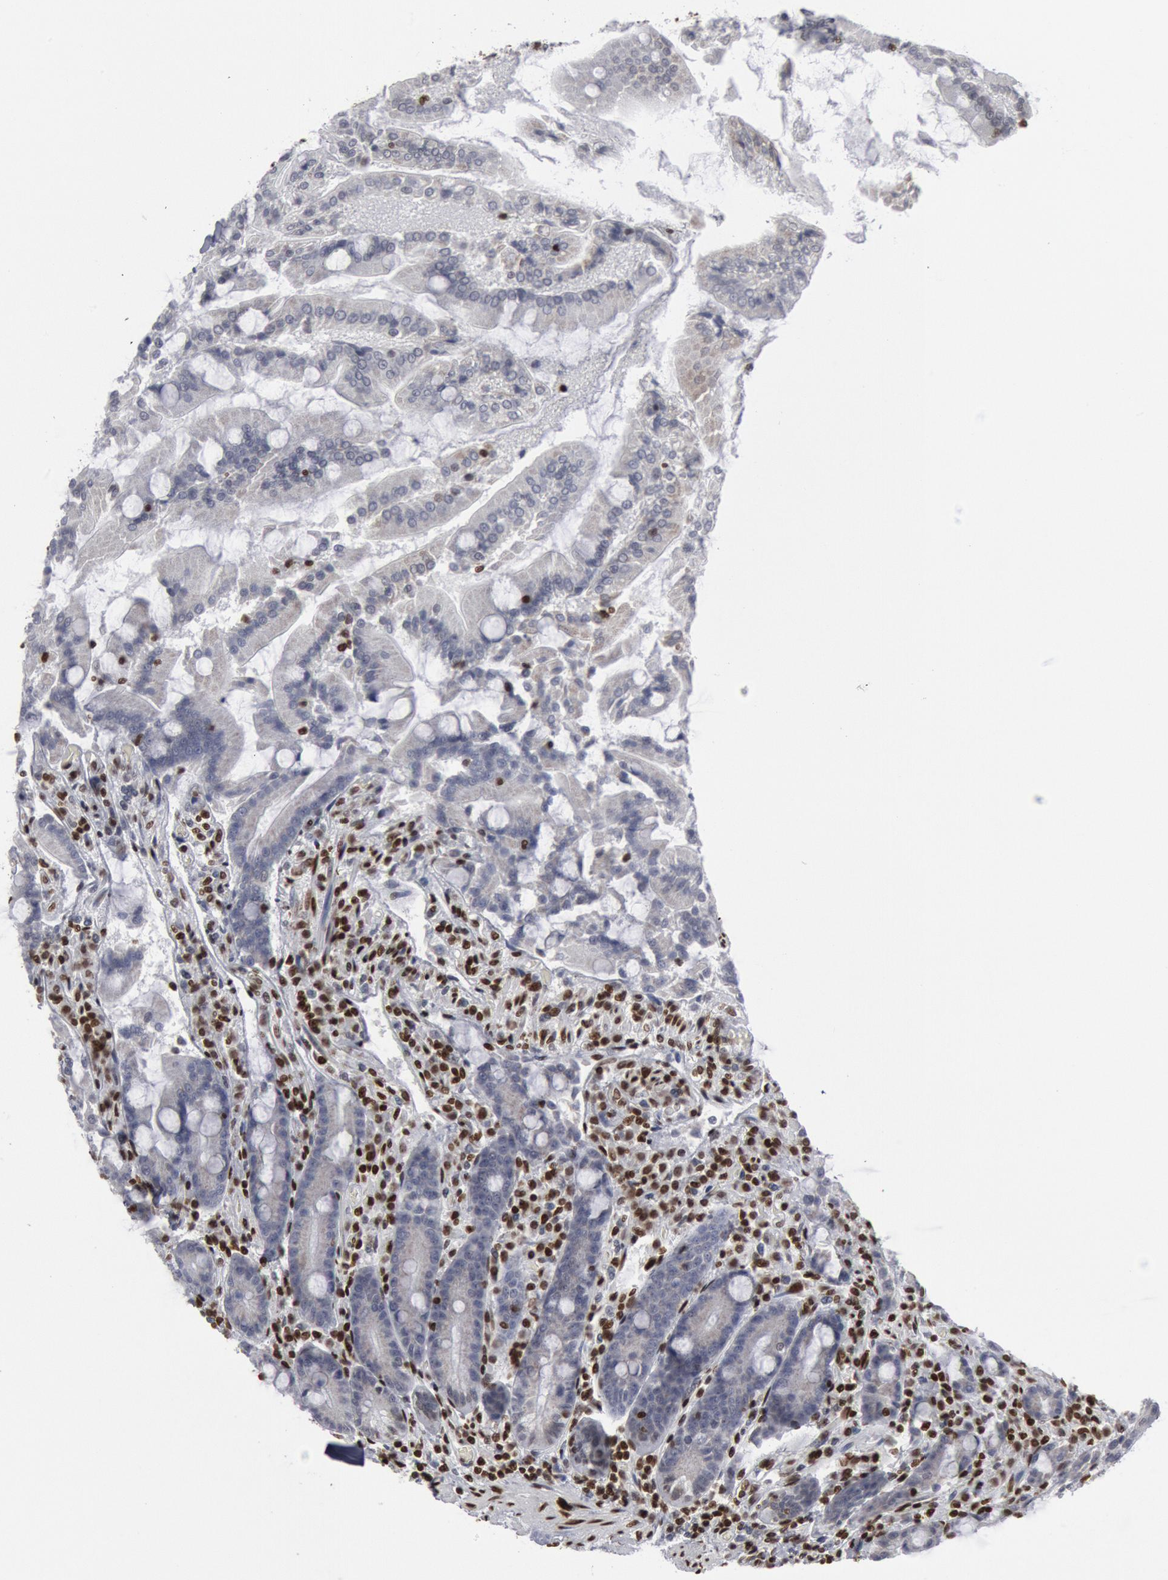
{"staining": {"intensity": "negative", "quantity": "none", "location": "none"}, "tissue": "duodenum", "cell_type": "Glandular cells", "image_type": "normal", "snomed": [{"axis": "morphology", "description": "Normal tissue, NOS"}, {"axis": "topography", "description": "Duodenum"}], "caption": "Glandular cells show no significant protein positivity in normal duodenum. (DAB immunohistochemistry with hematoxylin counter stain).", "gene": "MECP2", "patient": {"sex": "female", "age": 64}}